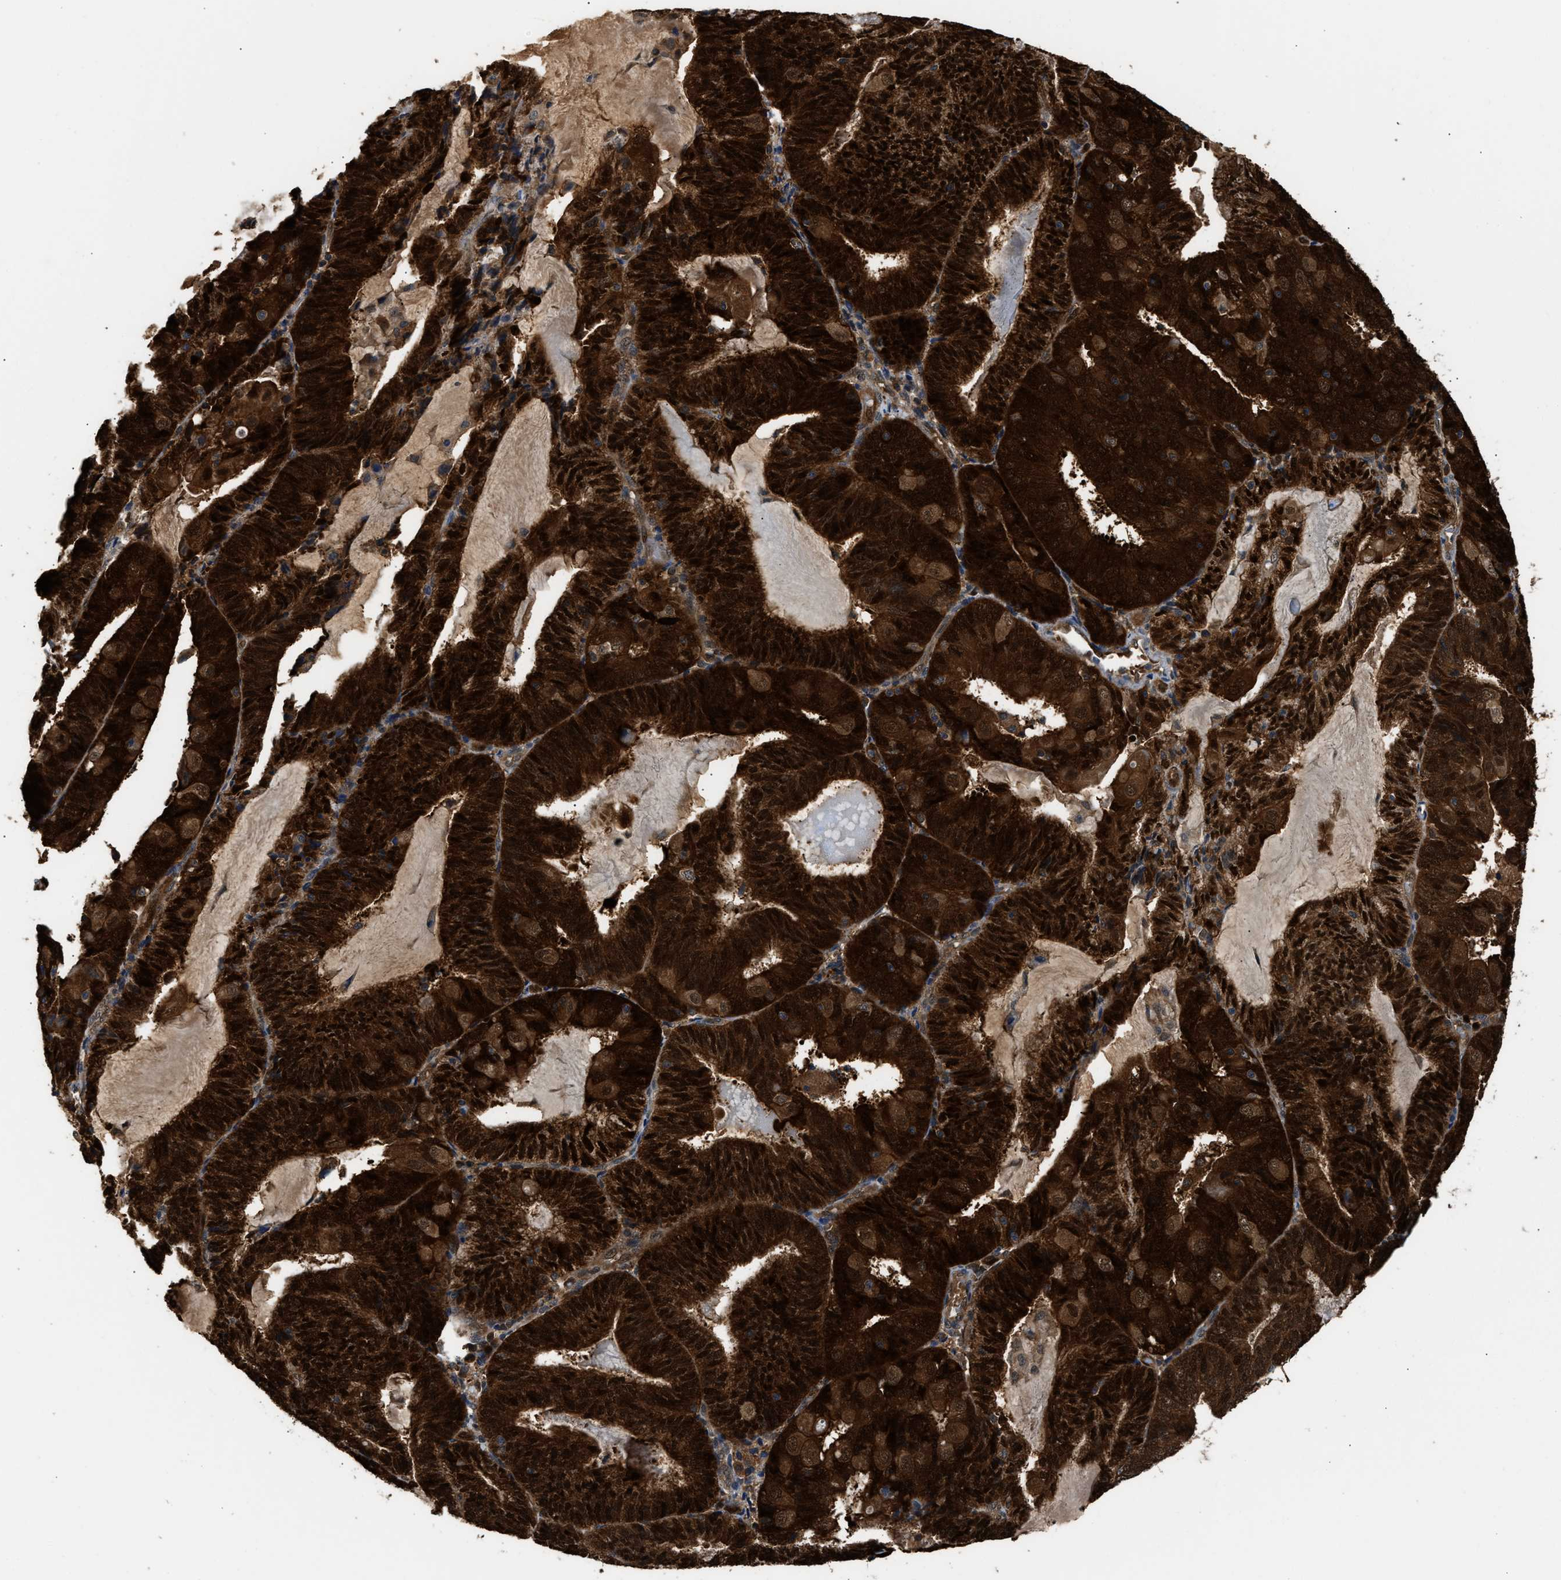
{"staining": {"intensity": "strong", "quantity": ">75%", "location": "cytoplasmic/membranous,nuclear"}, "tissue": "endometrial cancer", "cell_type": "Tumor cells", "image_type": "cancer", "snomed": [{"axis": "morphology", "description": "Adenocarcinoma, NOS"}, {"axis": "topography", "description": "Endometrium"}], "caption": "A high amount of strong cytoplasmic/membranous and nuclear positivity is present in approximately >75% of tumor cells in endometrial cancer tissue.", "gene": "PPA1", "patient": {"sex": "female", "age": 81}}